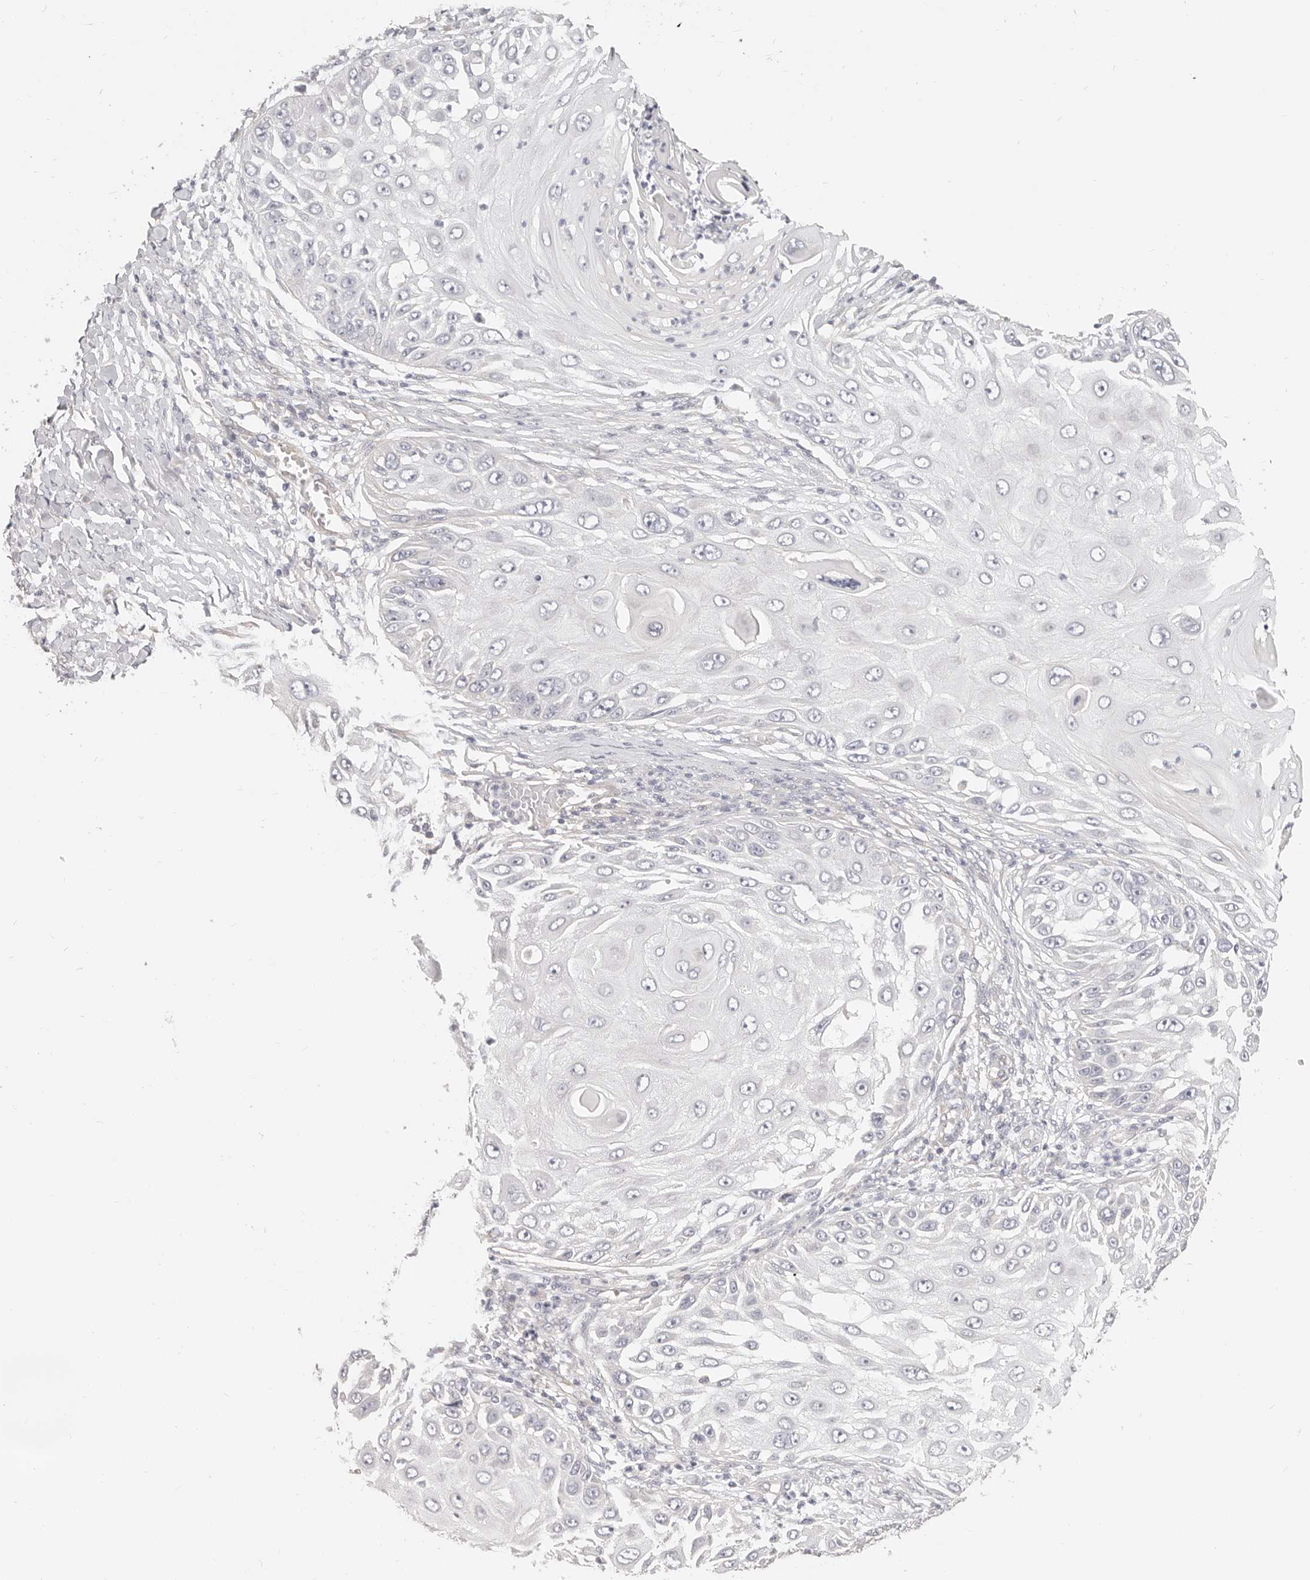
{"staining": {"intensity": "negative", "quantity": "none", "location": "none"}, "tissue": "skin cancer", "cell_type": "Tumor cells", "image_type": "cancer", "snomed": [{"axis": "morphology", "description": "Squamous cell carcinoma, NOS"}, {"axis": "topography", "description": "Skin"}], "caption": "DAB immunohistochemical staining of skin cancer displays no significant positivity in tumor cells.", "gene": "DTNBP1", "patient": {"sex": "female", "age": 44}}